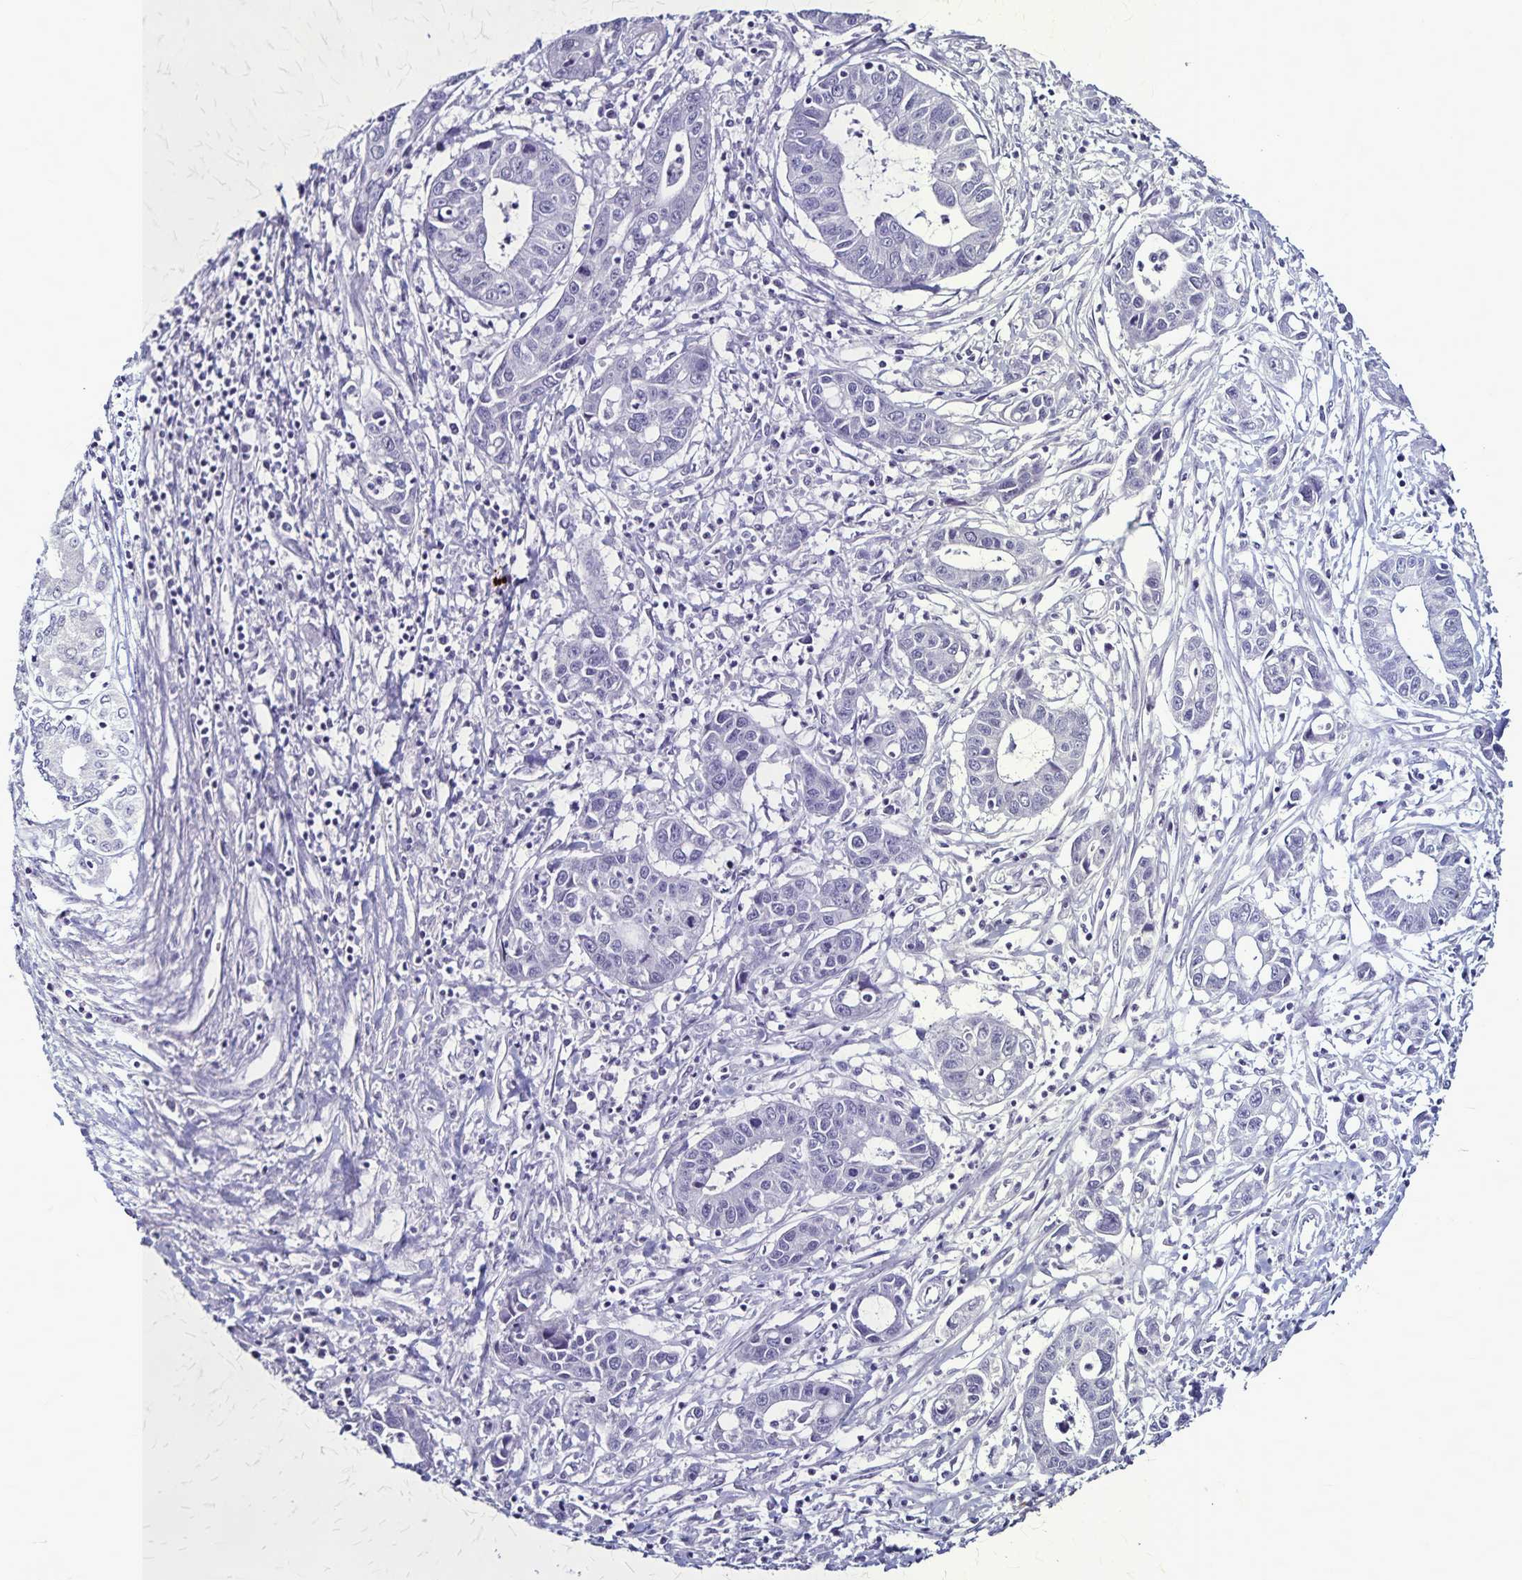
{"staining": {"intensity": "negative", "quantity": "none", "location": "none"}, "tissue": "liver cancer", "cell_type": "Tumor cells", "image_type": "cancer", "snomed": [{"axis": "morphology", "description": "Cholangiocarcinoma"}, {"axis": "topography", "description": "Liver"}], "caption": "IHC image of neoplastic tissue: liver cancer (cholangiocarcinoma) stained with DAB (3,3'-diaminobenzidine) shows no significant protein expression in tumor cells.", "gene": "PLXNA4", "patient": {"sex": "male", "age": 58}}